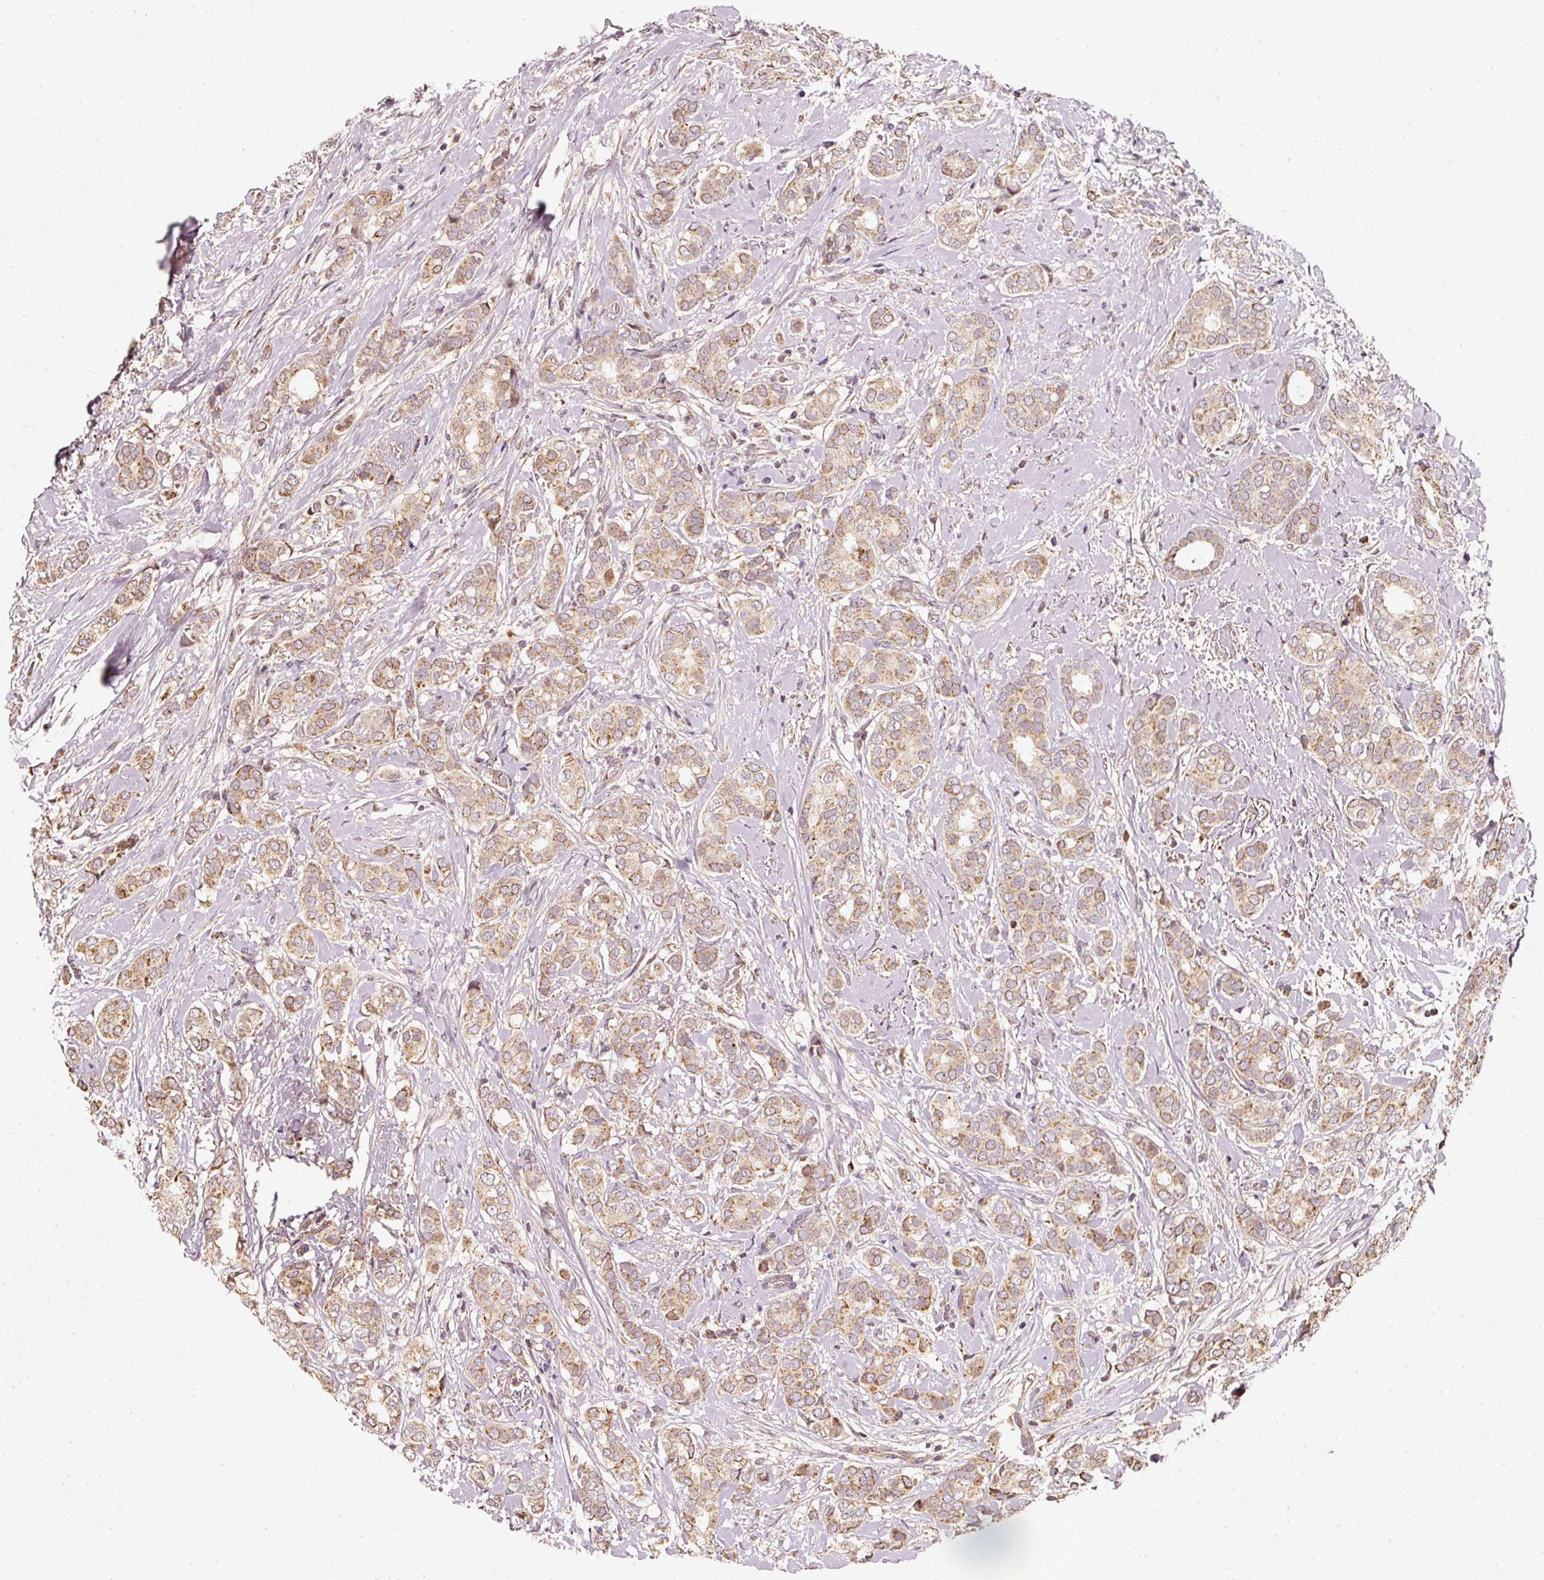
{"staining": {"intensity": "moderate", "quantity": ">75%", "location": "cytoplasmic/membranous"}, "tissue": "breast cancer", "cell_type": "Tumor cells", "image_type": "cancer", "snomed": [{"axis": "morphology", "description": "Duct carcinoma"}, {"axis": "topography", "description": "Breast"}], "caption": "A photomicrograph of human breast cancer stained for a protein exhibits moderate cytoplasmic/membranous brown staining in tumor cells. (Brightfield microscopy of DAB IHC at high magnification).", "gene": "RAB35", "patient": {"sex": "female", "age": 73}}